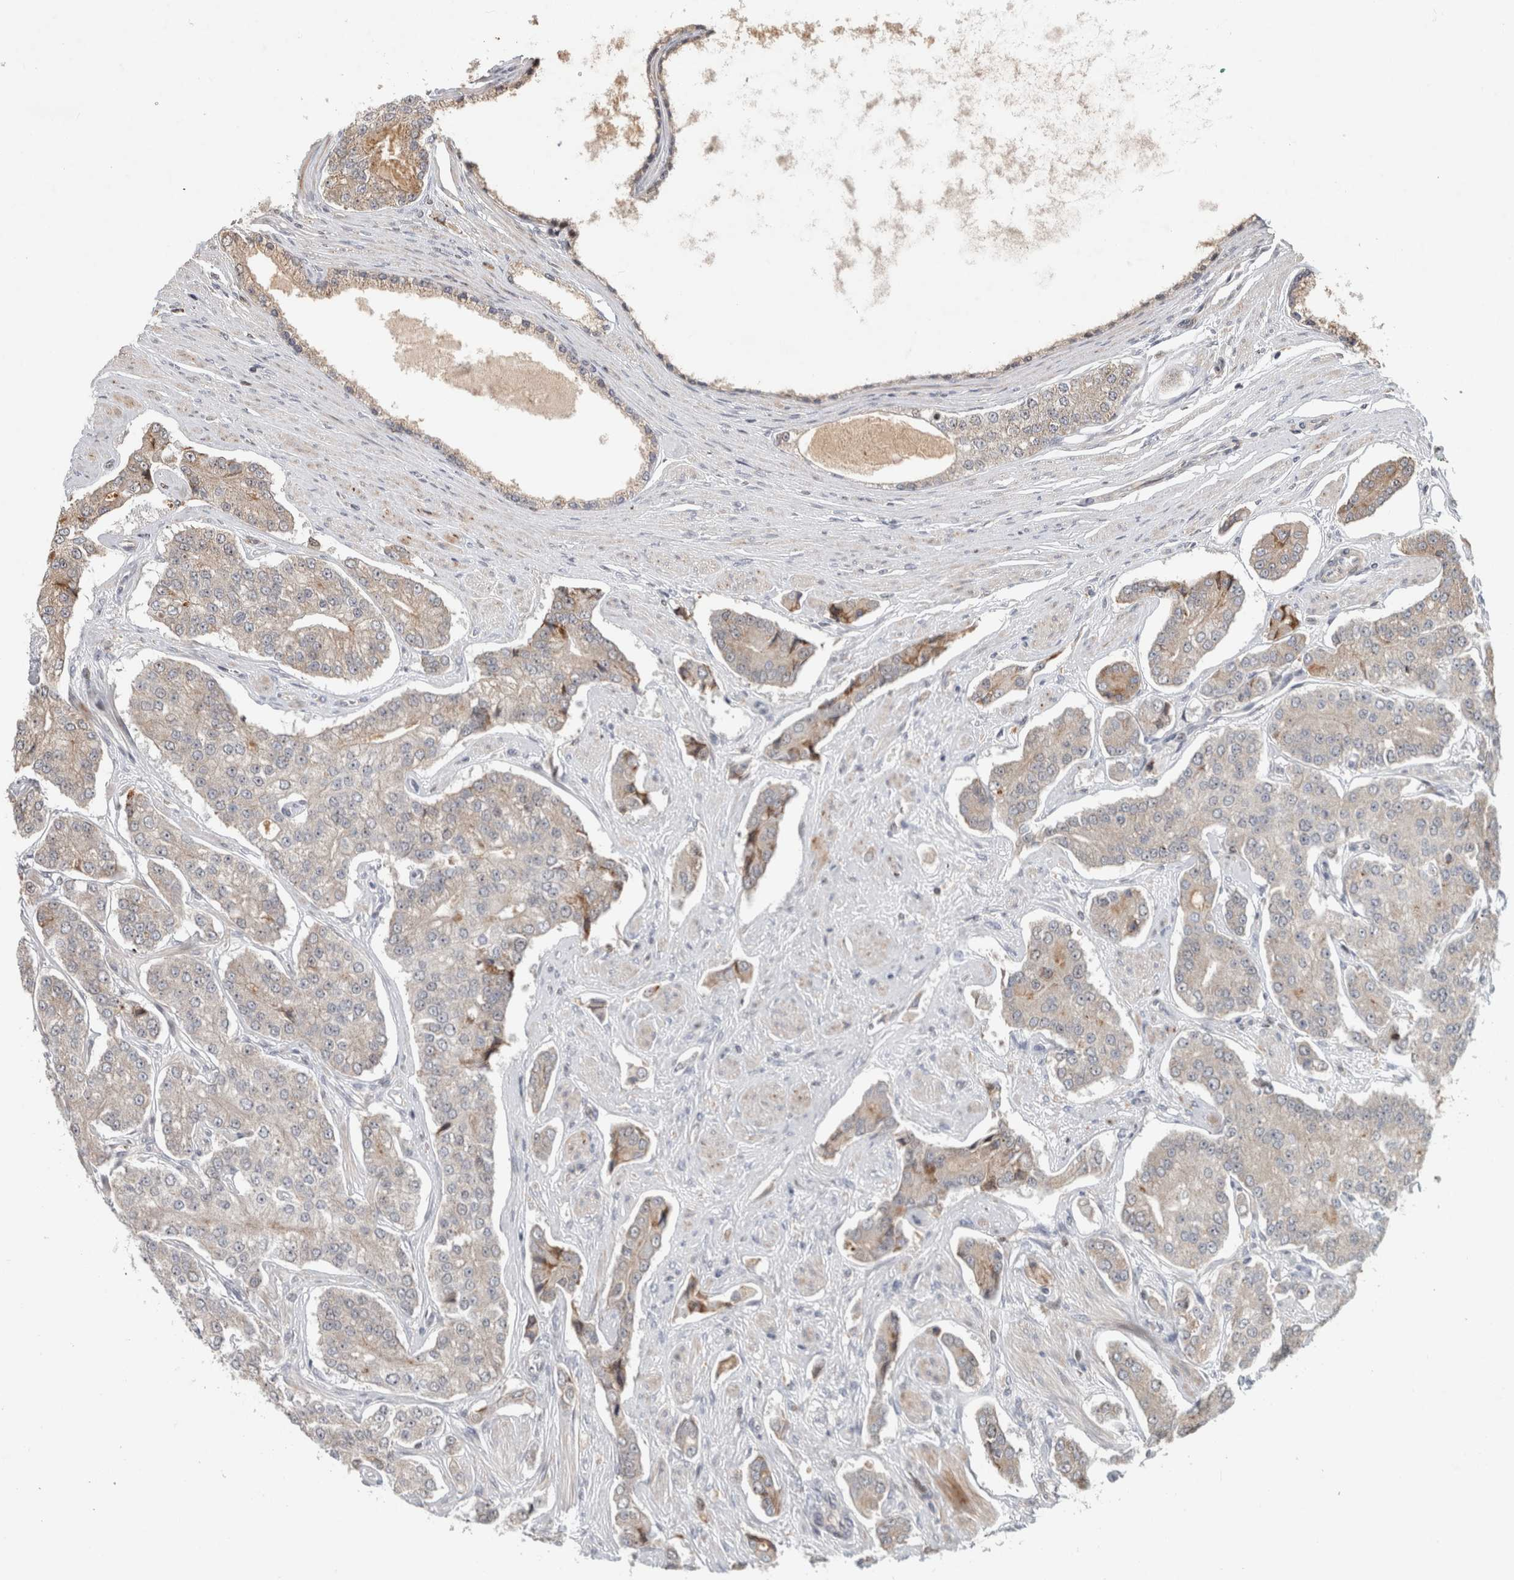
{"staining": {"intensity": "weak", "quantity": "<25%", "location": "cytoplasmic/membranous"}, "tissue": "prostate cancer", "cell_type": "Tumor cells", "image_type": "cancer", "snomed": [{"axis": "morphology", "description": "Adenocarcinoma, High grade"}, {"axis": "topography", "description": "Prostate"}], "caption": "Micrograph shows no protein staining in tumor cells of prostate cancer (high-grade adenocarcinoma) tissue.", "gene": "INSRR", "patient": {"sex": "male", "age": 71}}